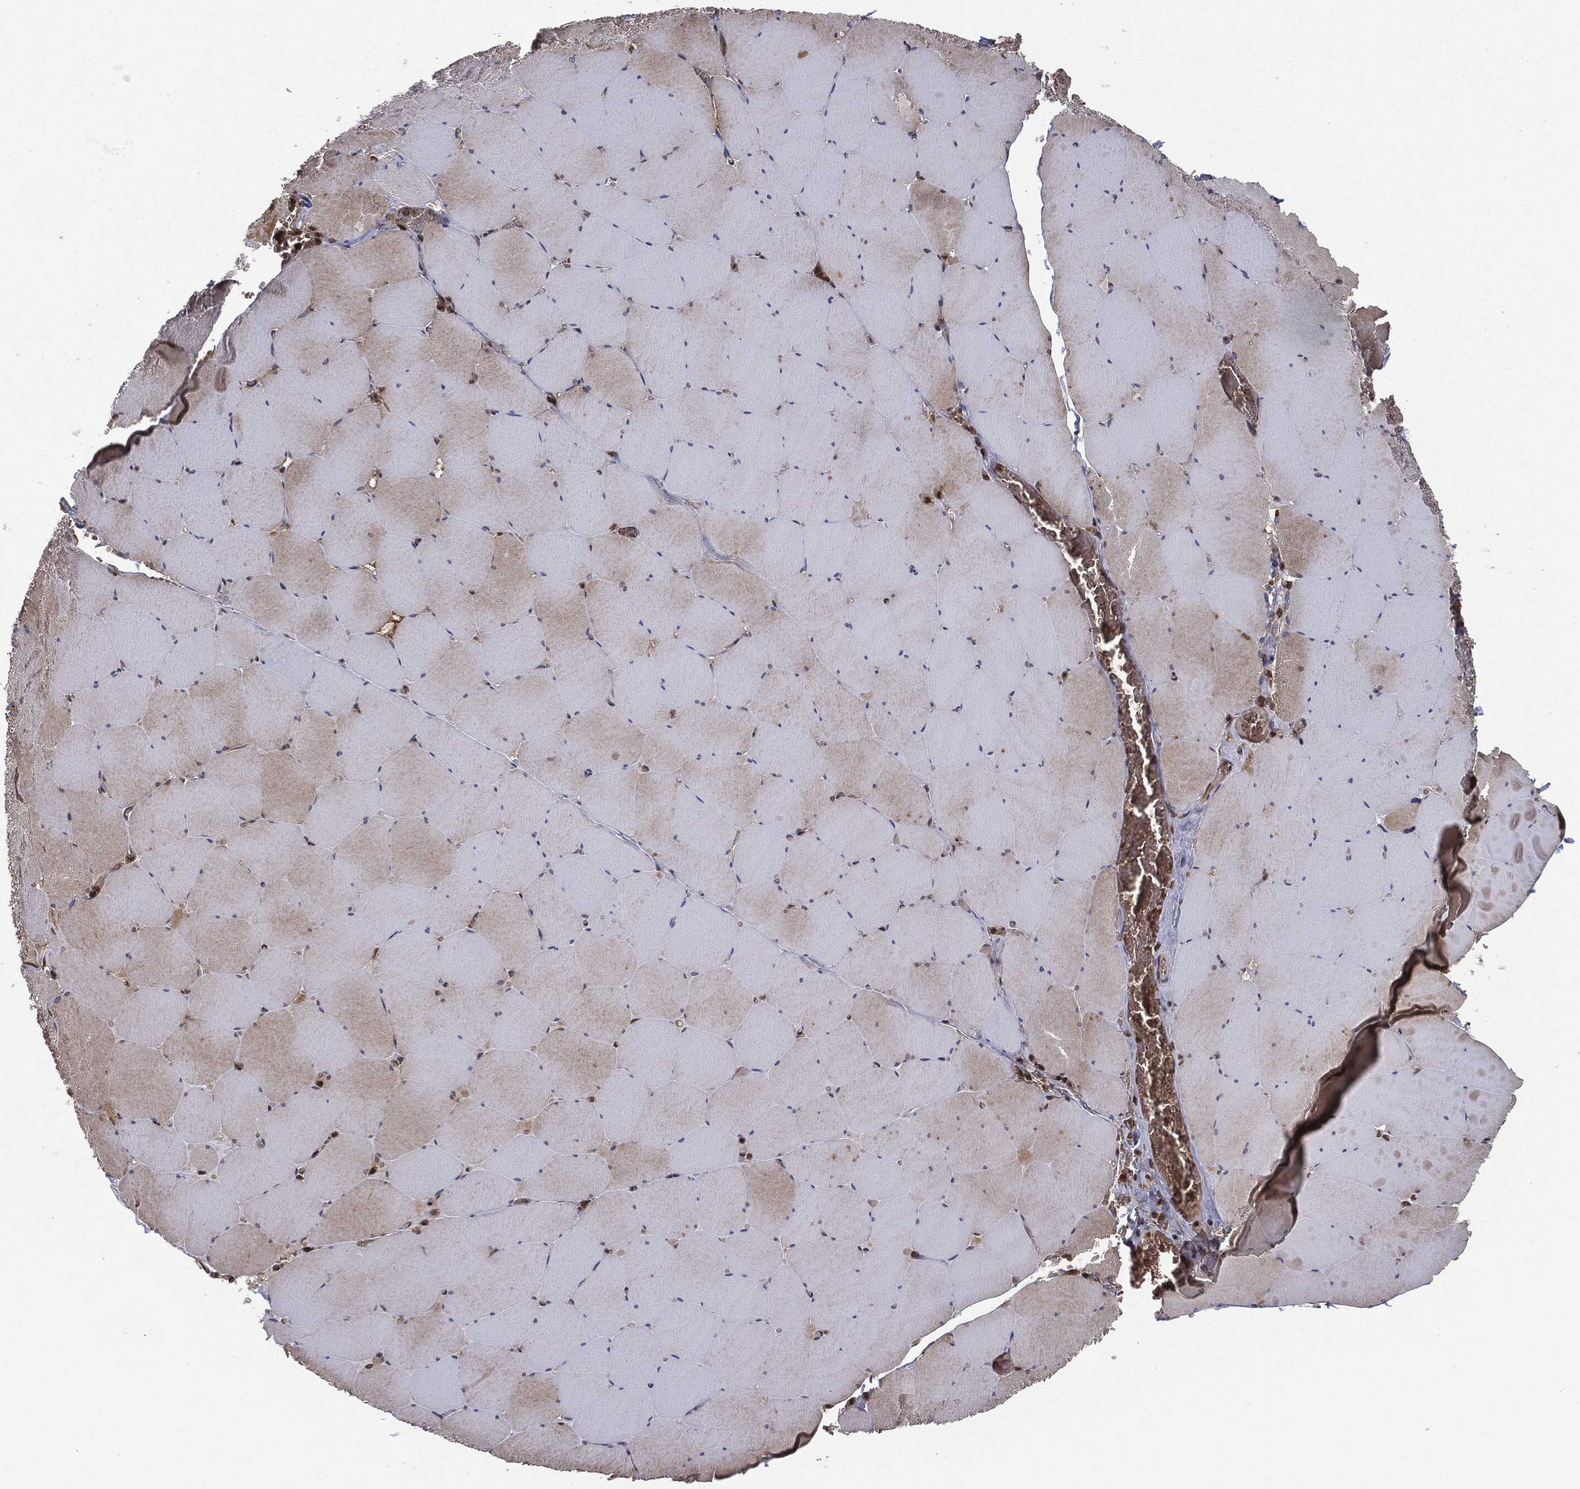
{"staining": {"intensity": "moderate", "quantity": "<25%", "location": "cytoplasmic/membranous"}, "tissue": "skeletal muscle", "cell_type": "Myocytes", "image_type": "normal", "snomed": [{"axis": "morphology", "description": "Normal tissue, NOS"}, {"axis": "morphology", "description": "Malignant melanoma, Metastatic site"}, {"axis": "topography", "description": "Skeletal muscle"}], "caption": "This micrograph reveals benign skeletal muscle stained with IHC to label a protein in brown. The cytoplasmic/membranous of myocytes show moderate positivity for the protein. Nuclei are counter-stained blue.", "gene": "EIF2AK2", "patient": {"sex": "male", "age": 50}}